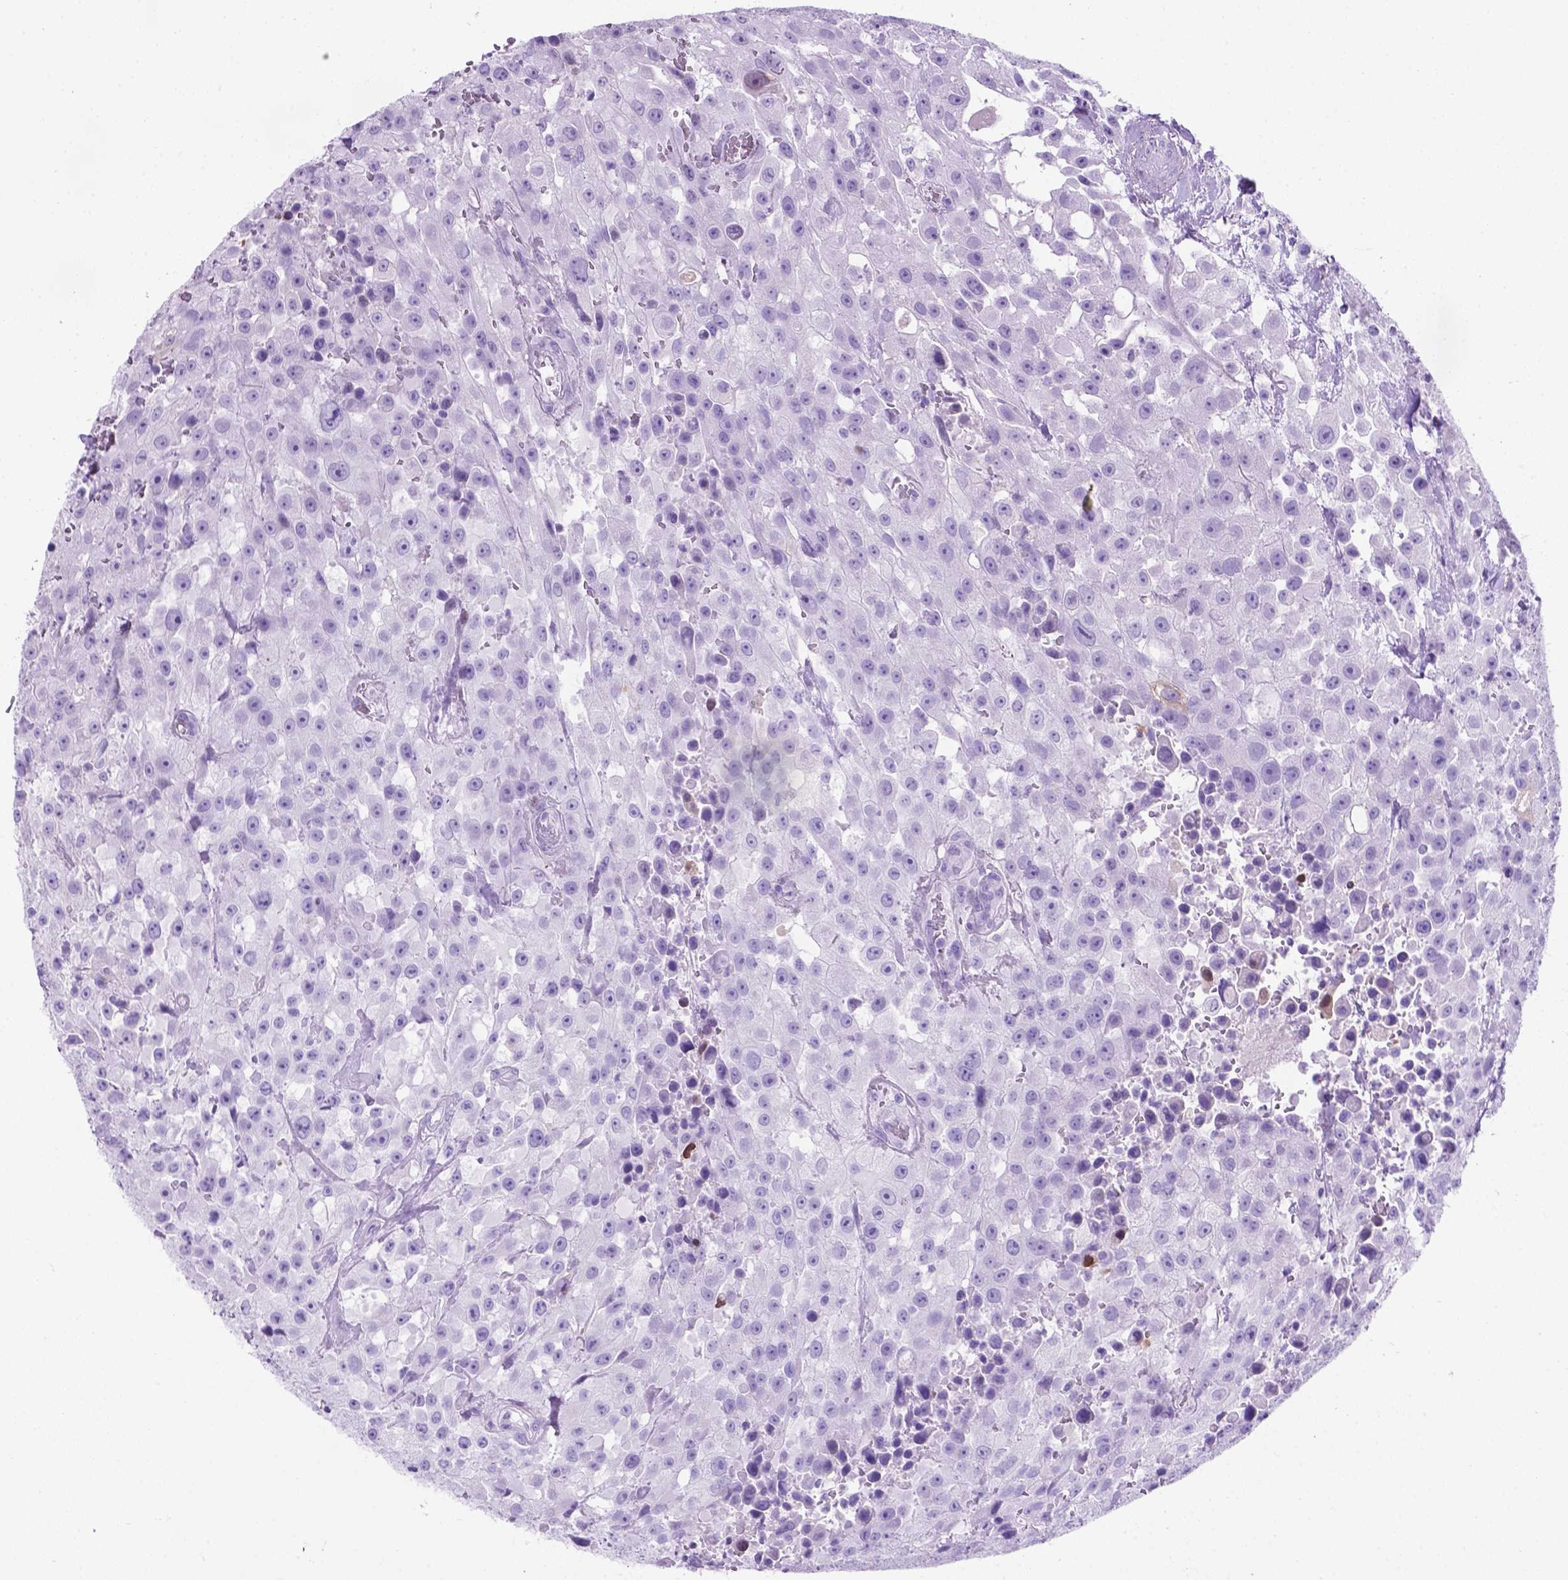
{"staining": {"intensity": "negative", "quantity": "none", "location": "none"}, "tissue": "urothelial cancer", "cell_type": "Tumor cells", "image_type": "cancer", "snomed": [{"axis": "morphology", "description": "Urothelial carcinoma, High grade"}, {"axis": "topography", "description": "Urinary bladder"}], "caption": "There is no significant positivity in tumor cells of urothelial cancer.", "gene": "C17orf107", "patient": {"sex": "male", "age": 79}}